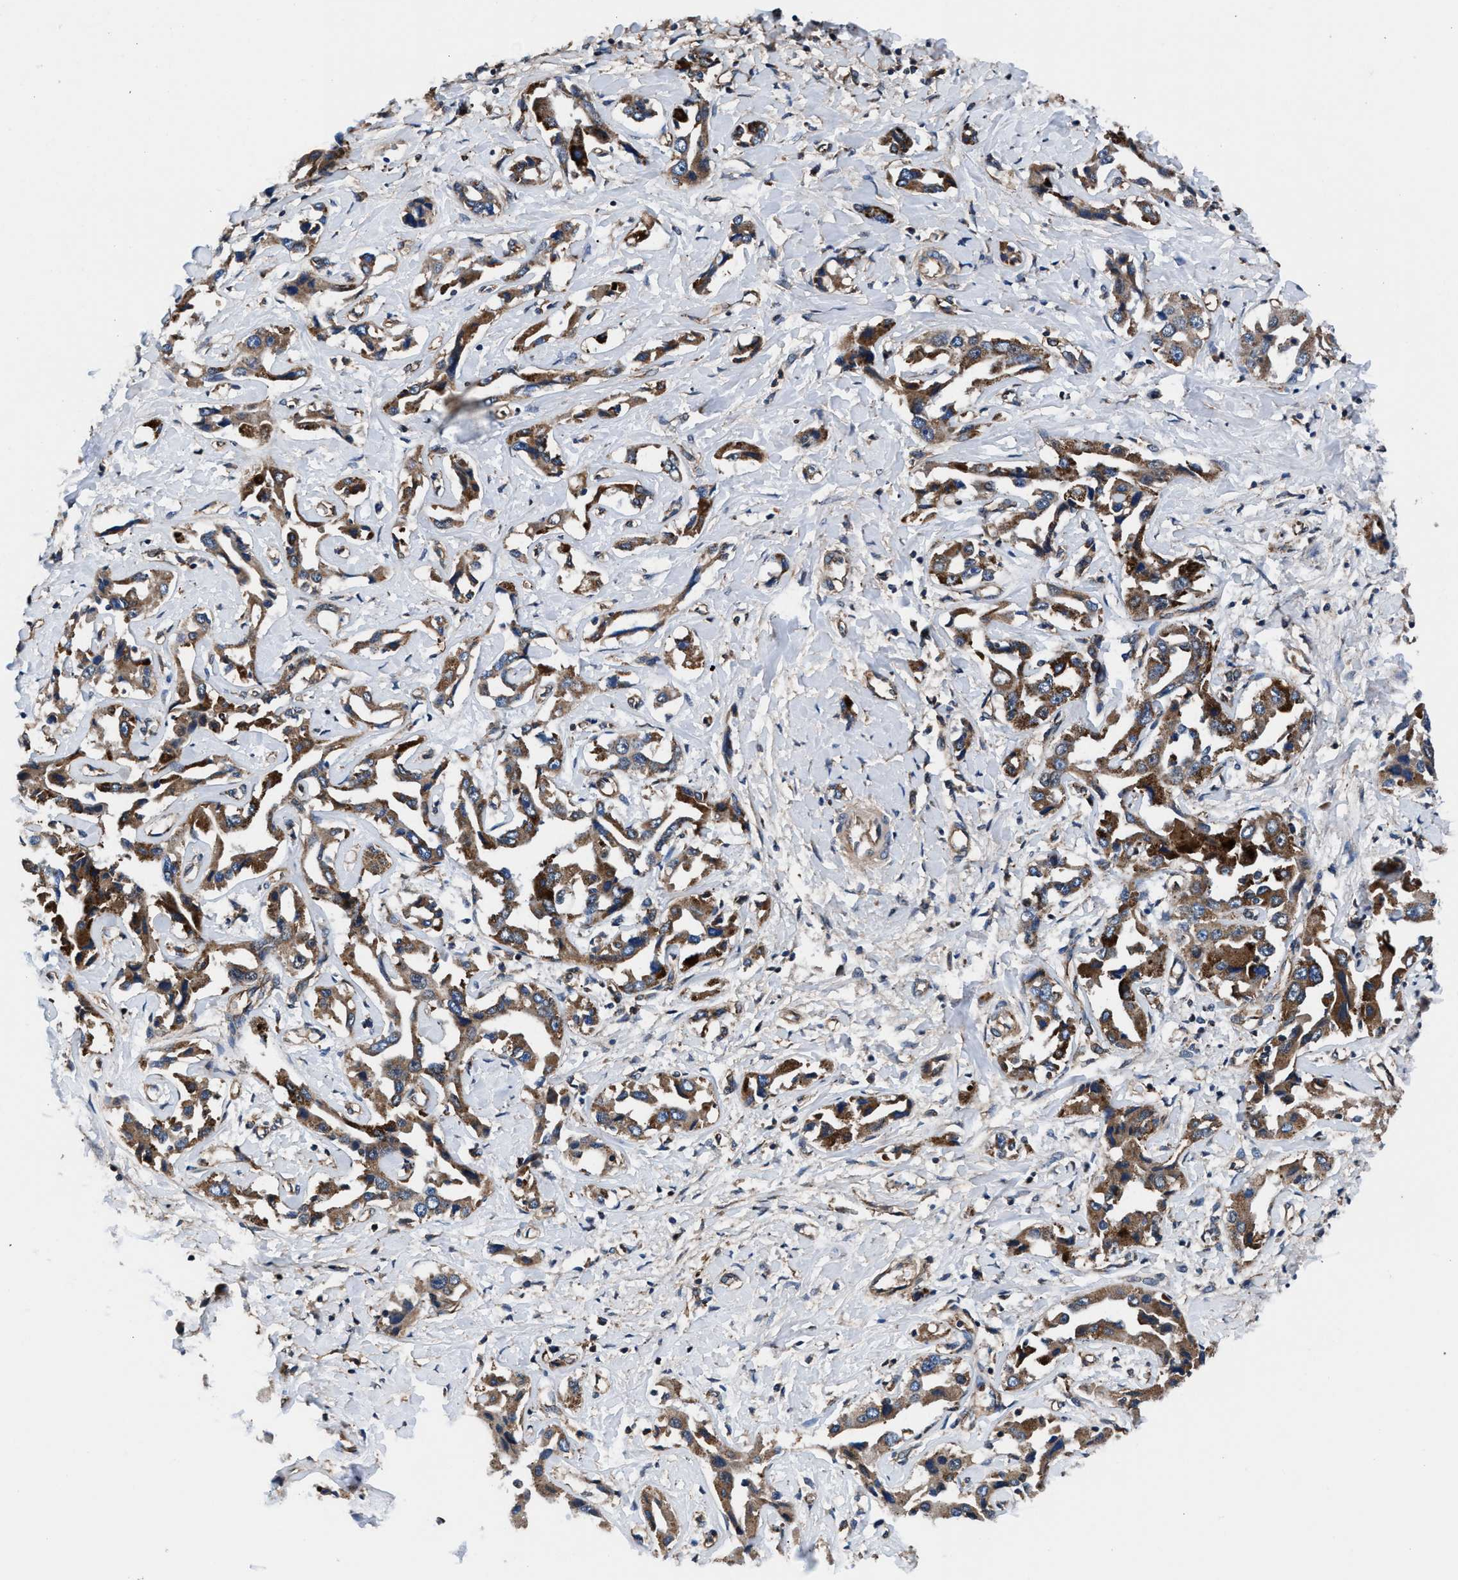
{"staining": {"intensity": "strong", "quantity": ">75%", "location": "cytoplasmic/membranous"}, "tissue": "liver cancer", "cell_type": "Tumor cells", "image_type": "cancer", "snomed": [{"axis": "morphology", "description": "Cholangiocarcinoma"}, {"axis": "topography", "description": "Liver"}], "caption": "Immunohistochemical staining of liver cancer demonstrates high levels of strong cytoplasmic/membranous staining in approximately >75% of tumor cells.", "gene": "NKTR", "patient": {"sex": "male", "age": 59}}